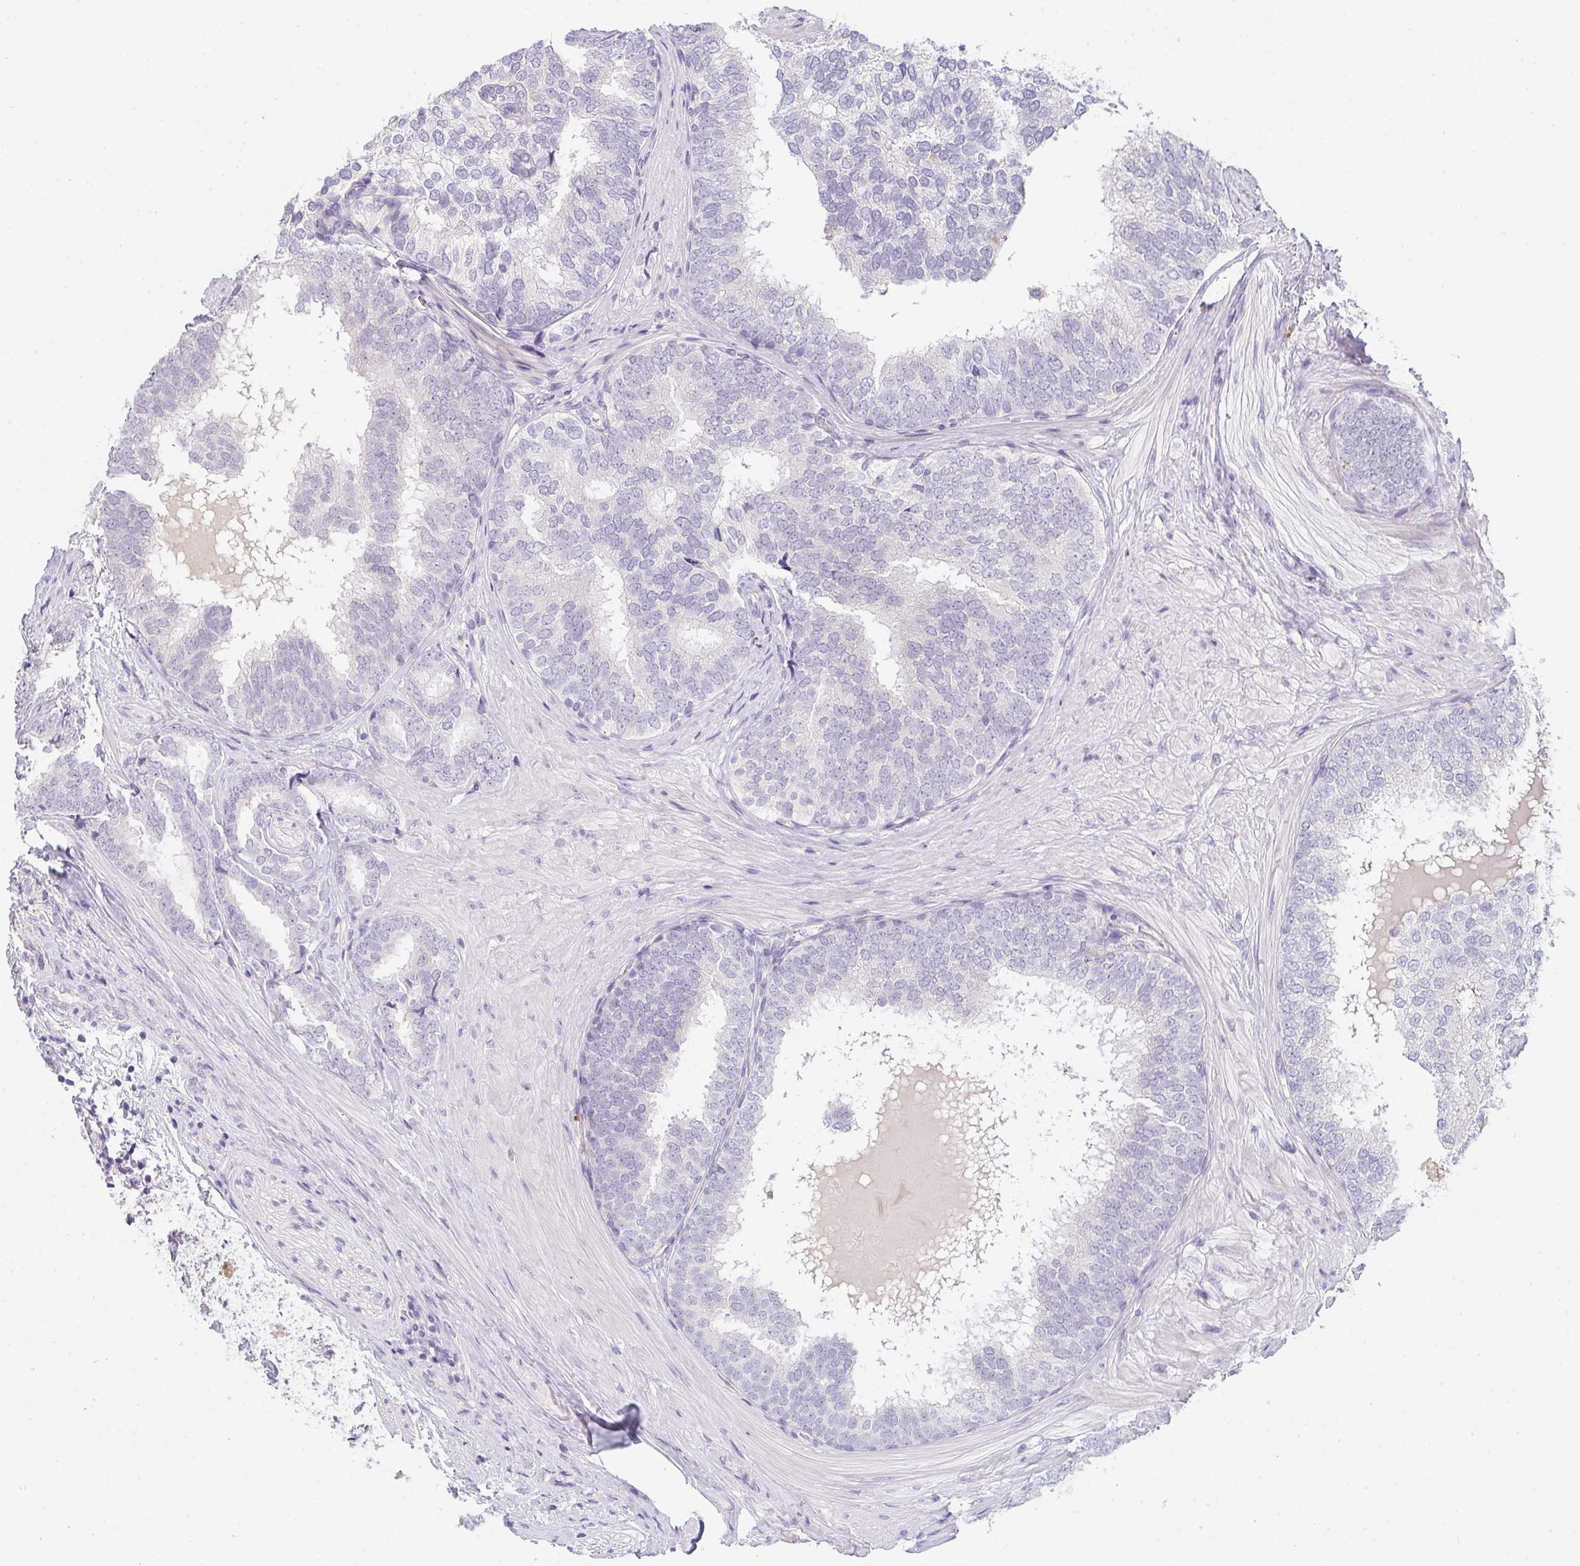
{"staining": {"intensity": "negative", "quantity": "none", "location": "none"}, "tissue": "prostate cancer", "cell_type": "Tumor cells", "image_type": "cancer", "snomed": [{"axis": "morphology", "description": "Adenocarcinoma, High grade"}, {"axis": "topography", "description": "Prostate"}], "caption": "Human prostate cancer (high-grade adenocarcinoma) stained for a protein using immunohistochemistry displays no positivity in tumor cells.", "gene": "C1QTNF8", "patient": {"sex": "male", "age": 72}}